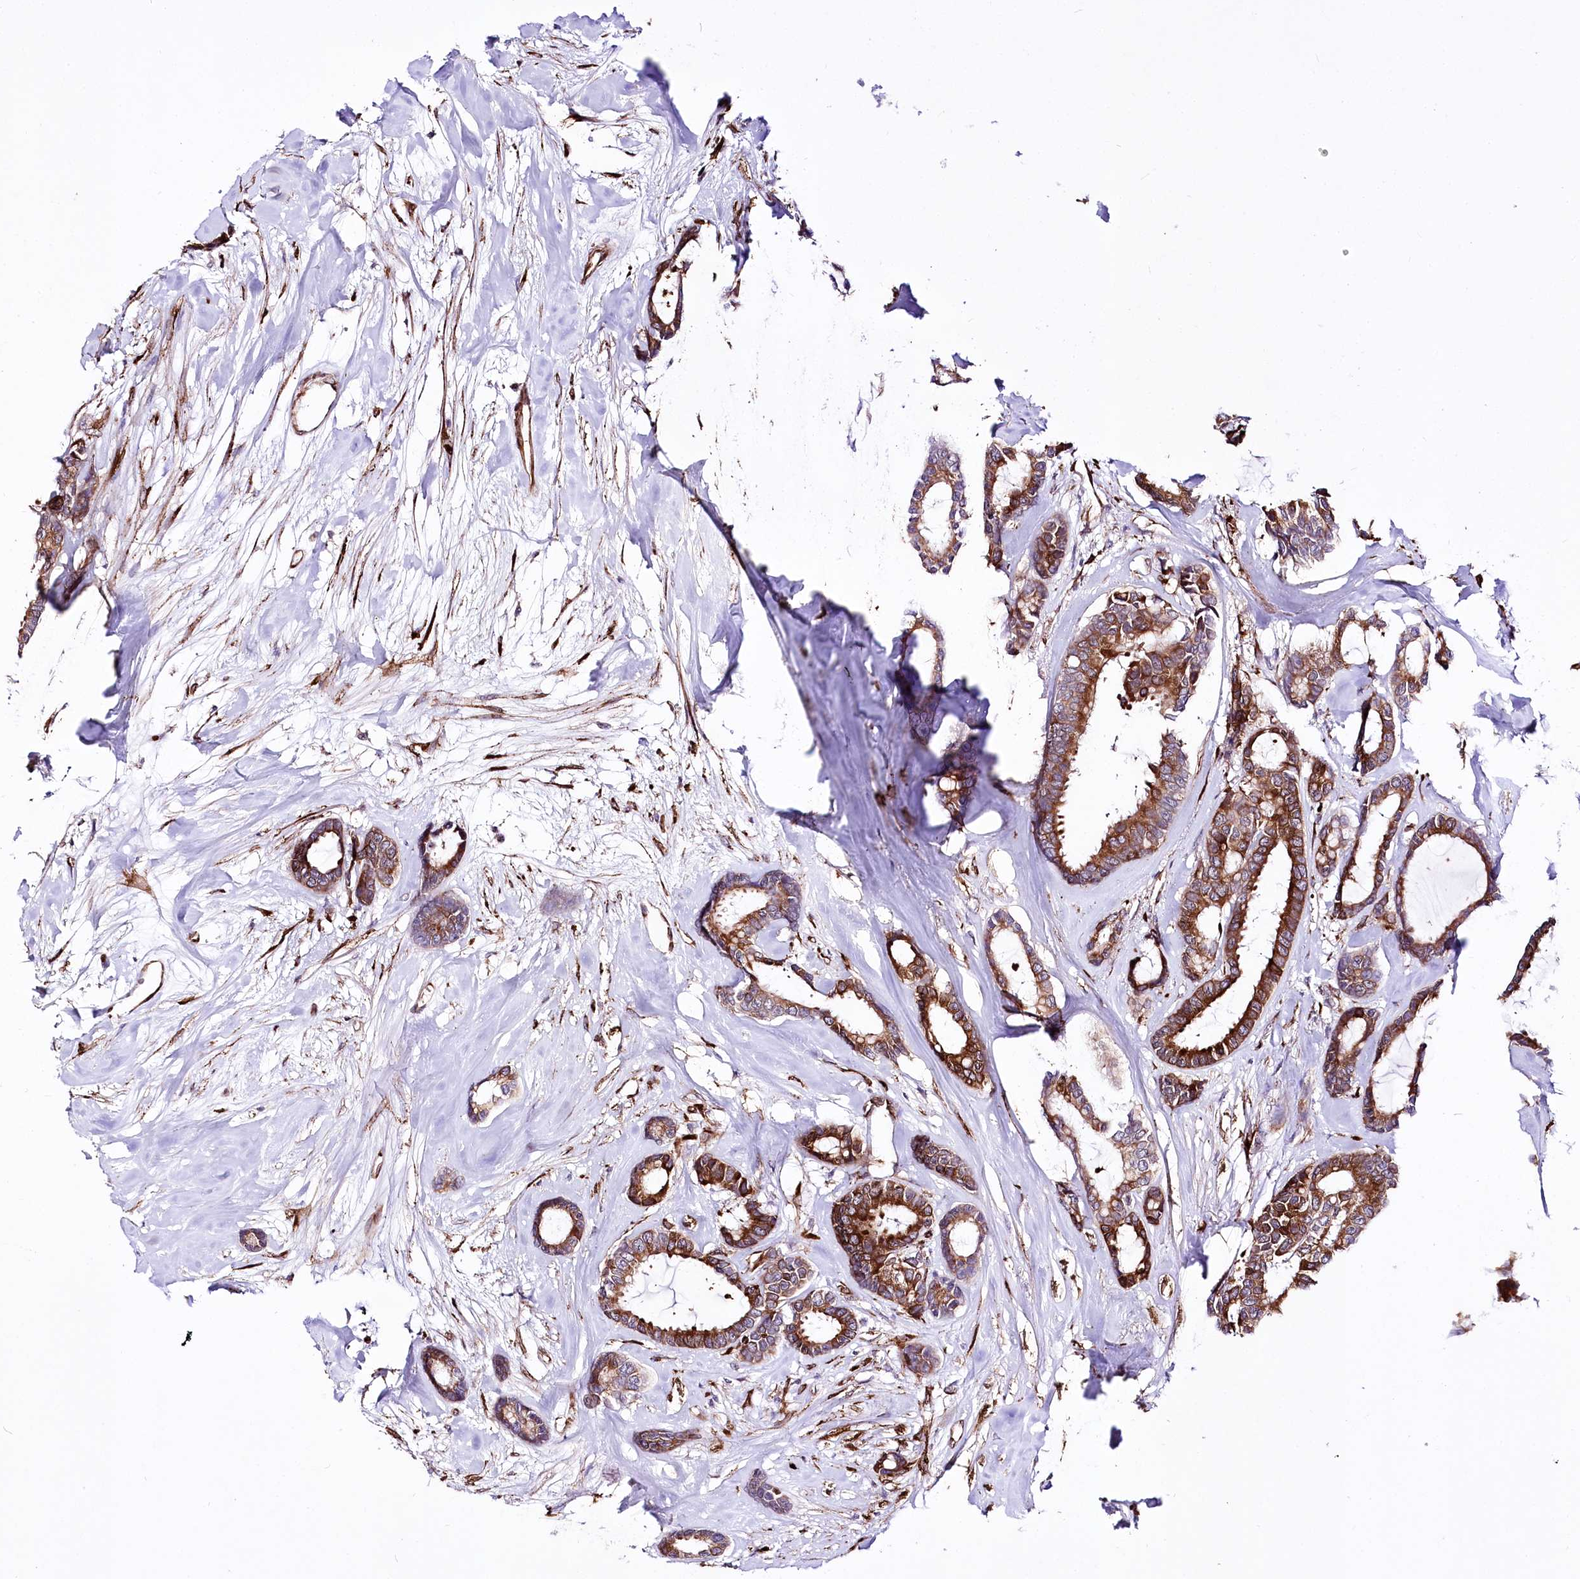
{"staining": {"intensity": "strong", "quantity": ">75%", "location": "cytoplasmic/membranous"}, "tissue": "breast cancer", "cell_type": "Tumor cells", "image_type": "cancer", "snomed": [{"axis": "morphology", "description": "Duct carcinoma"}, {"axis": "topography", "description": "Breast"}], "caption": "A photomicrograph of intraductal carcinoma (breast) stained for a protein shows strong cytoplasmic/membranous brown staining in tumor cells. Immunohistochemistry (ihc) stains the protein in brown and the nuclei are stained blue.", "gene": "WWC1", "patient": {"sex": "female", "age": 87}}